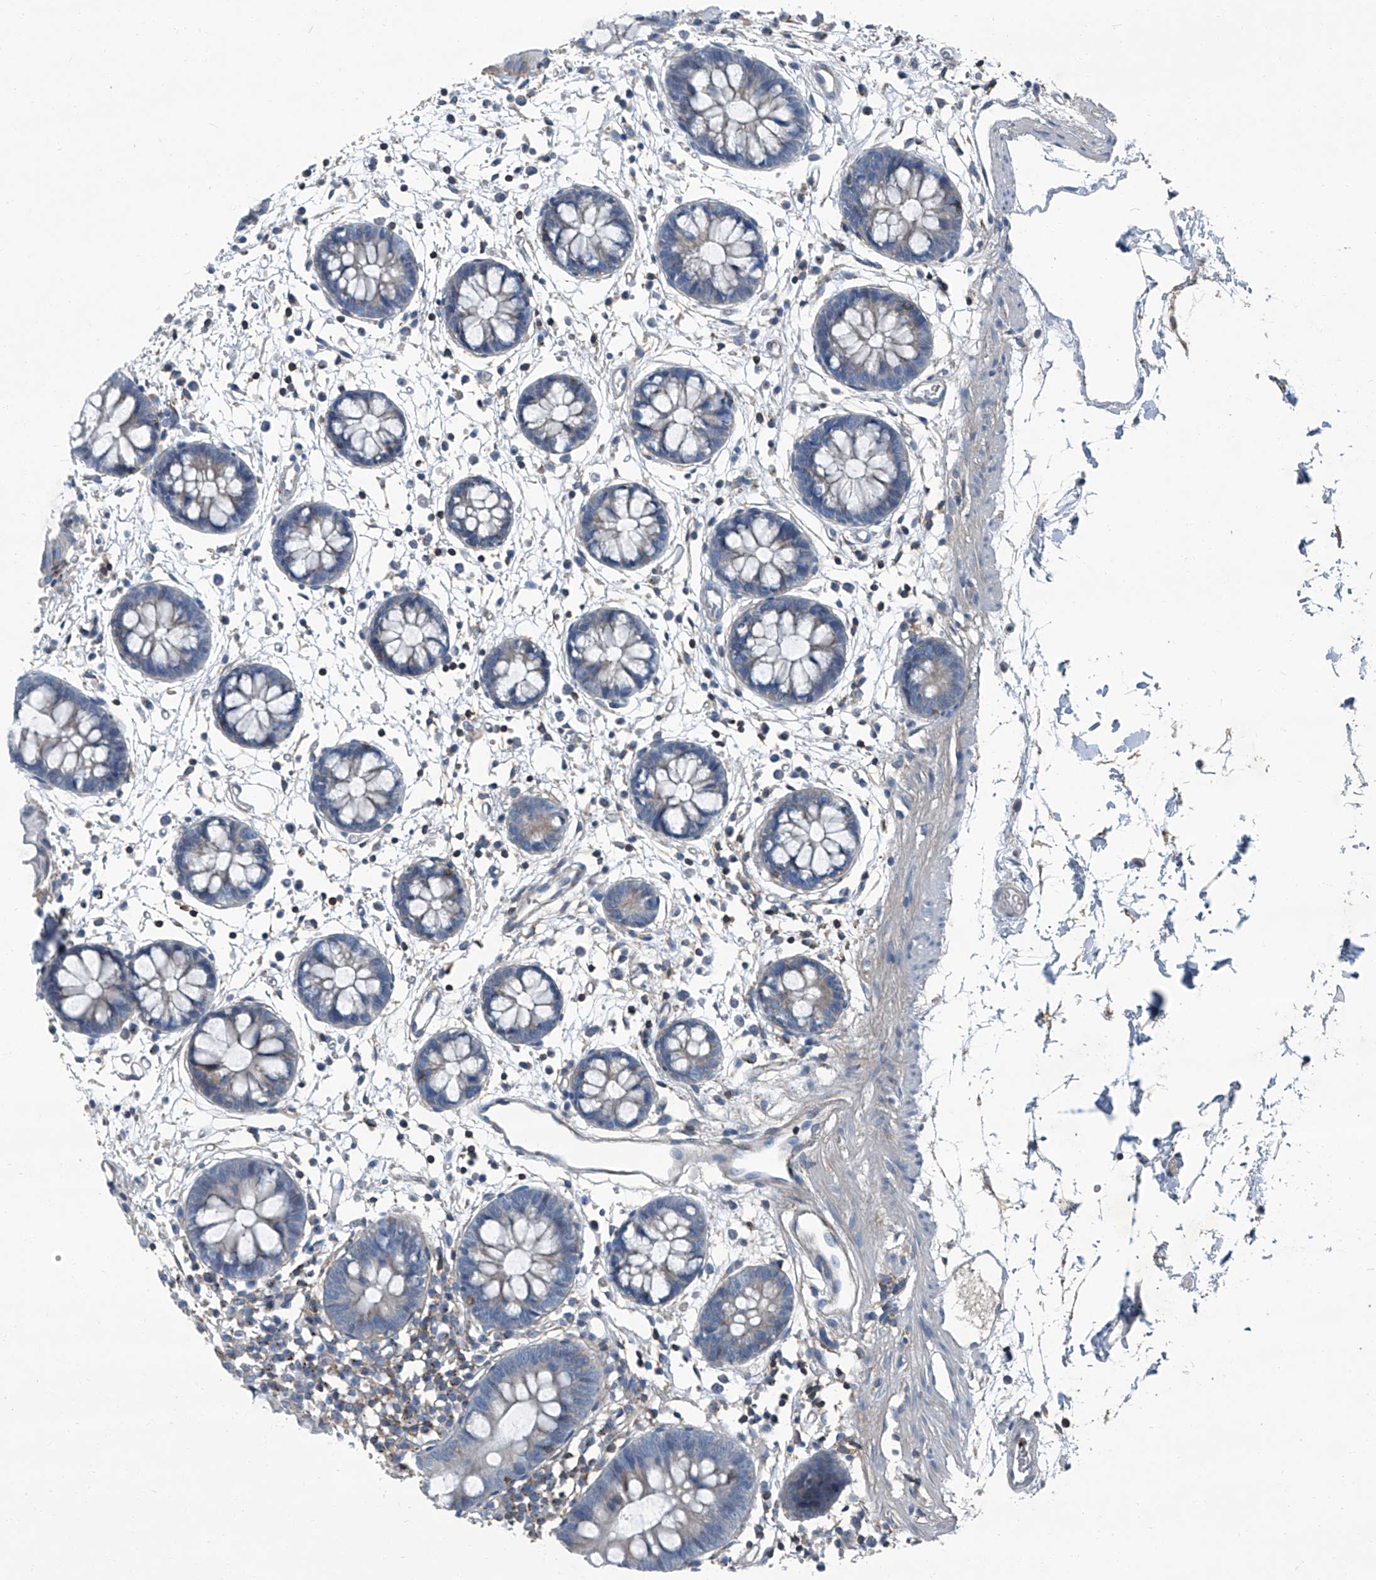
{"staining": {"intensity": "negative", "quantity": "none", "location": "none"}, "tissue": "colon", "cell_type": "Endothelial cells", "image_type": "normal", "snomed": [{"axis": "morphology", "description": "Normal tissue, NOS"}, {"axis": "topography", "description": "Colon"}], "caption": "This is a histopathology image of immunohistochemistry staining of benign colon, which shows no positivity in endothelial cells. The staining is performed using DAB brown chromogen with nuclei counter-stained in using hematoxylin.", "gene": "SEPTIN7", "patient": {"sex": "male", "age": 56}}